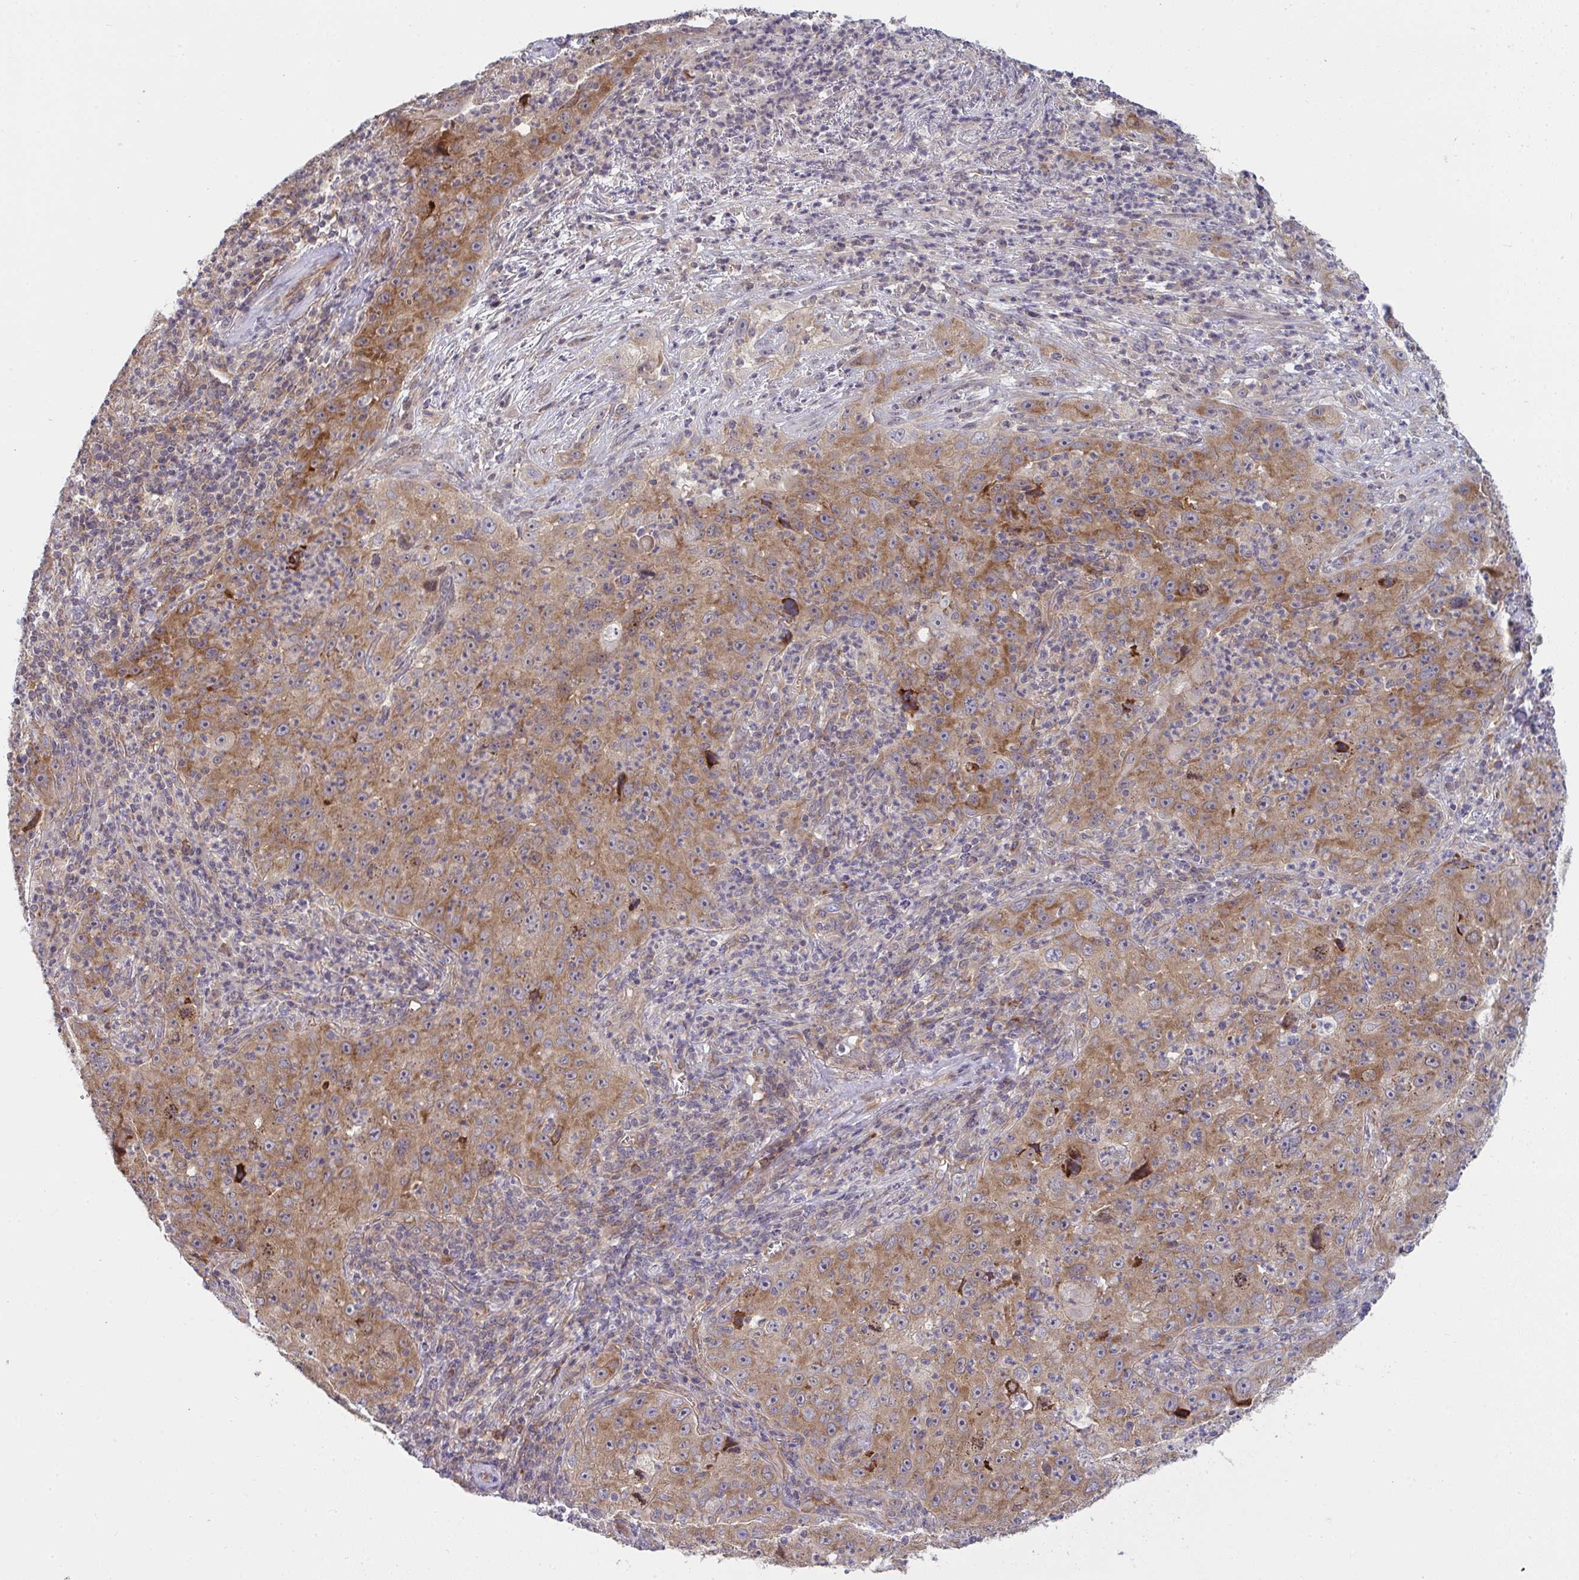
{"staining": {"intensity": "moderate", "quantity": "25%-75%", "location": "cytoplasmic/membranous"}, "tissue": "lung cancer", "cell_type": "Tumor cells", "image_type": "cancer", "snomed": [{"axis": "morphology", "description": "Squamous cell carcinoma, NOS"}, {"axis": "topography", "description": "Lung"}], "caption": "Protein positivity by IHC demonstrates moderate cytoplasmic/membranous expression in about 25%-75% of tumor cells in lung cancer.", "gene": "CASP9", "patient": {"sex": "male", "age": 71}}